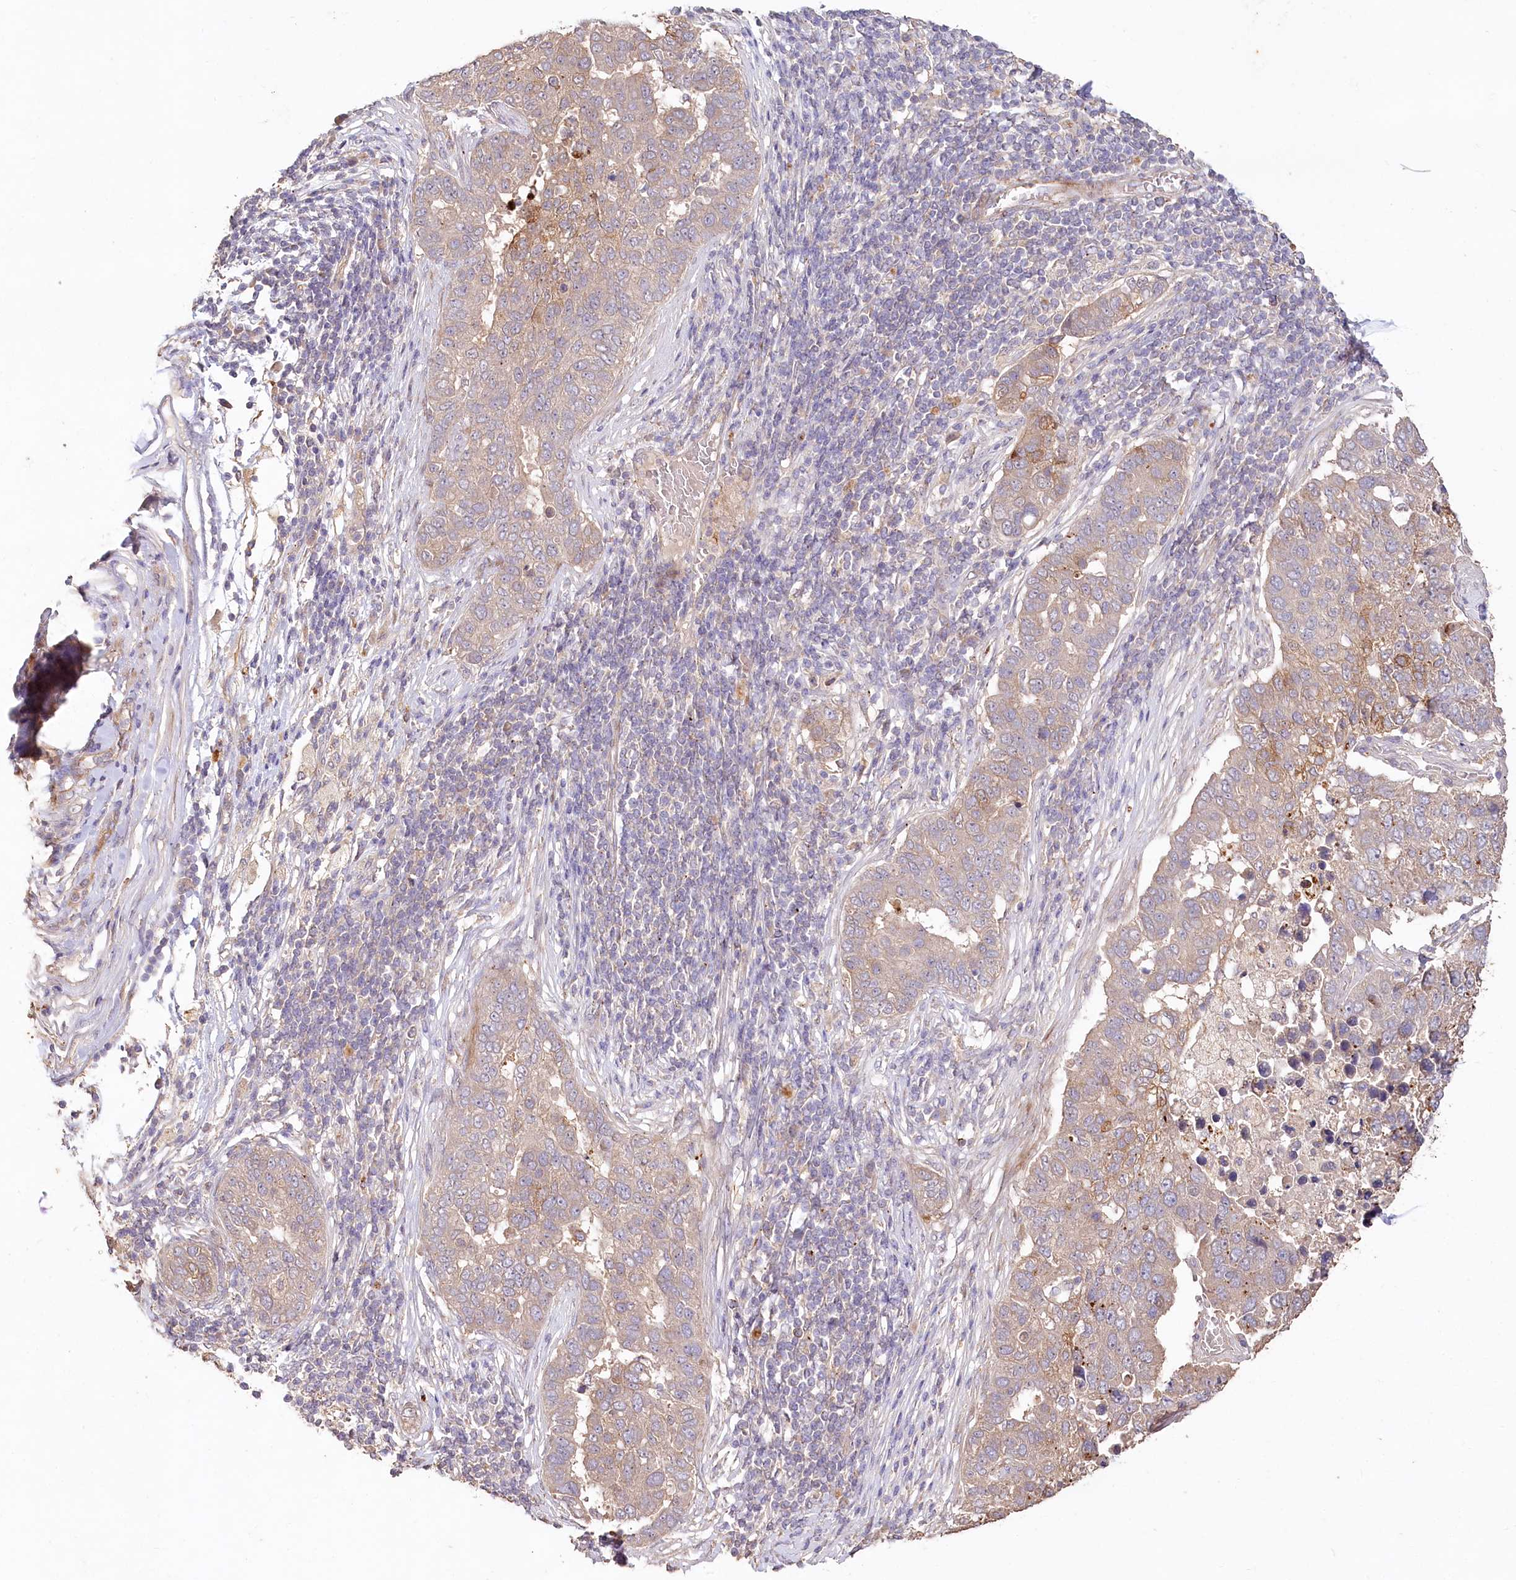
{"staining": {"intensity": "weak", "quantity": "25%-75%", "location": "cytoplasmic/membranous"}, "tissue": "pancreatic cancer", "cell_type": "Tumor cells", "image_type": "cancer", "snomed": [{"axis": "morphology", "description": "Adenocarcinoma, NOS"}, {"axis": "topography", "description": "Pancreas"}], "caption": "Immunohistochemical staining of human adenocarcinoma (pancreatic) reveals low levels of weak cytoplasmic/membranous positivity in approximately 25%-75% of tumor cells.", "gene": "IRAK1BP1", "patient": {"sex": "female", "age": 61}}